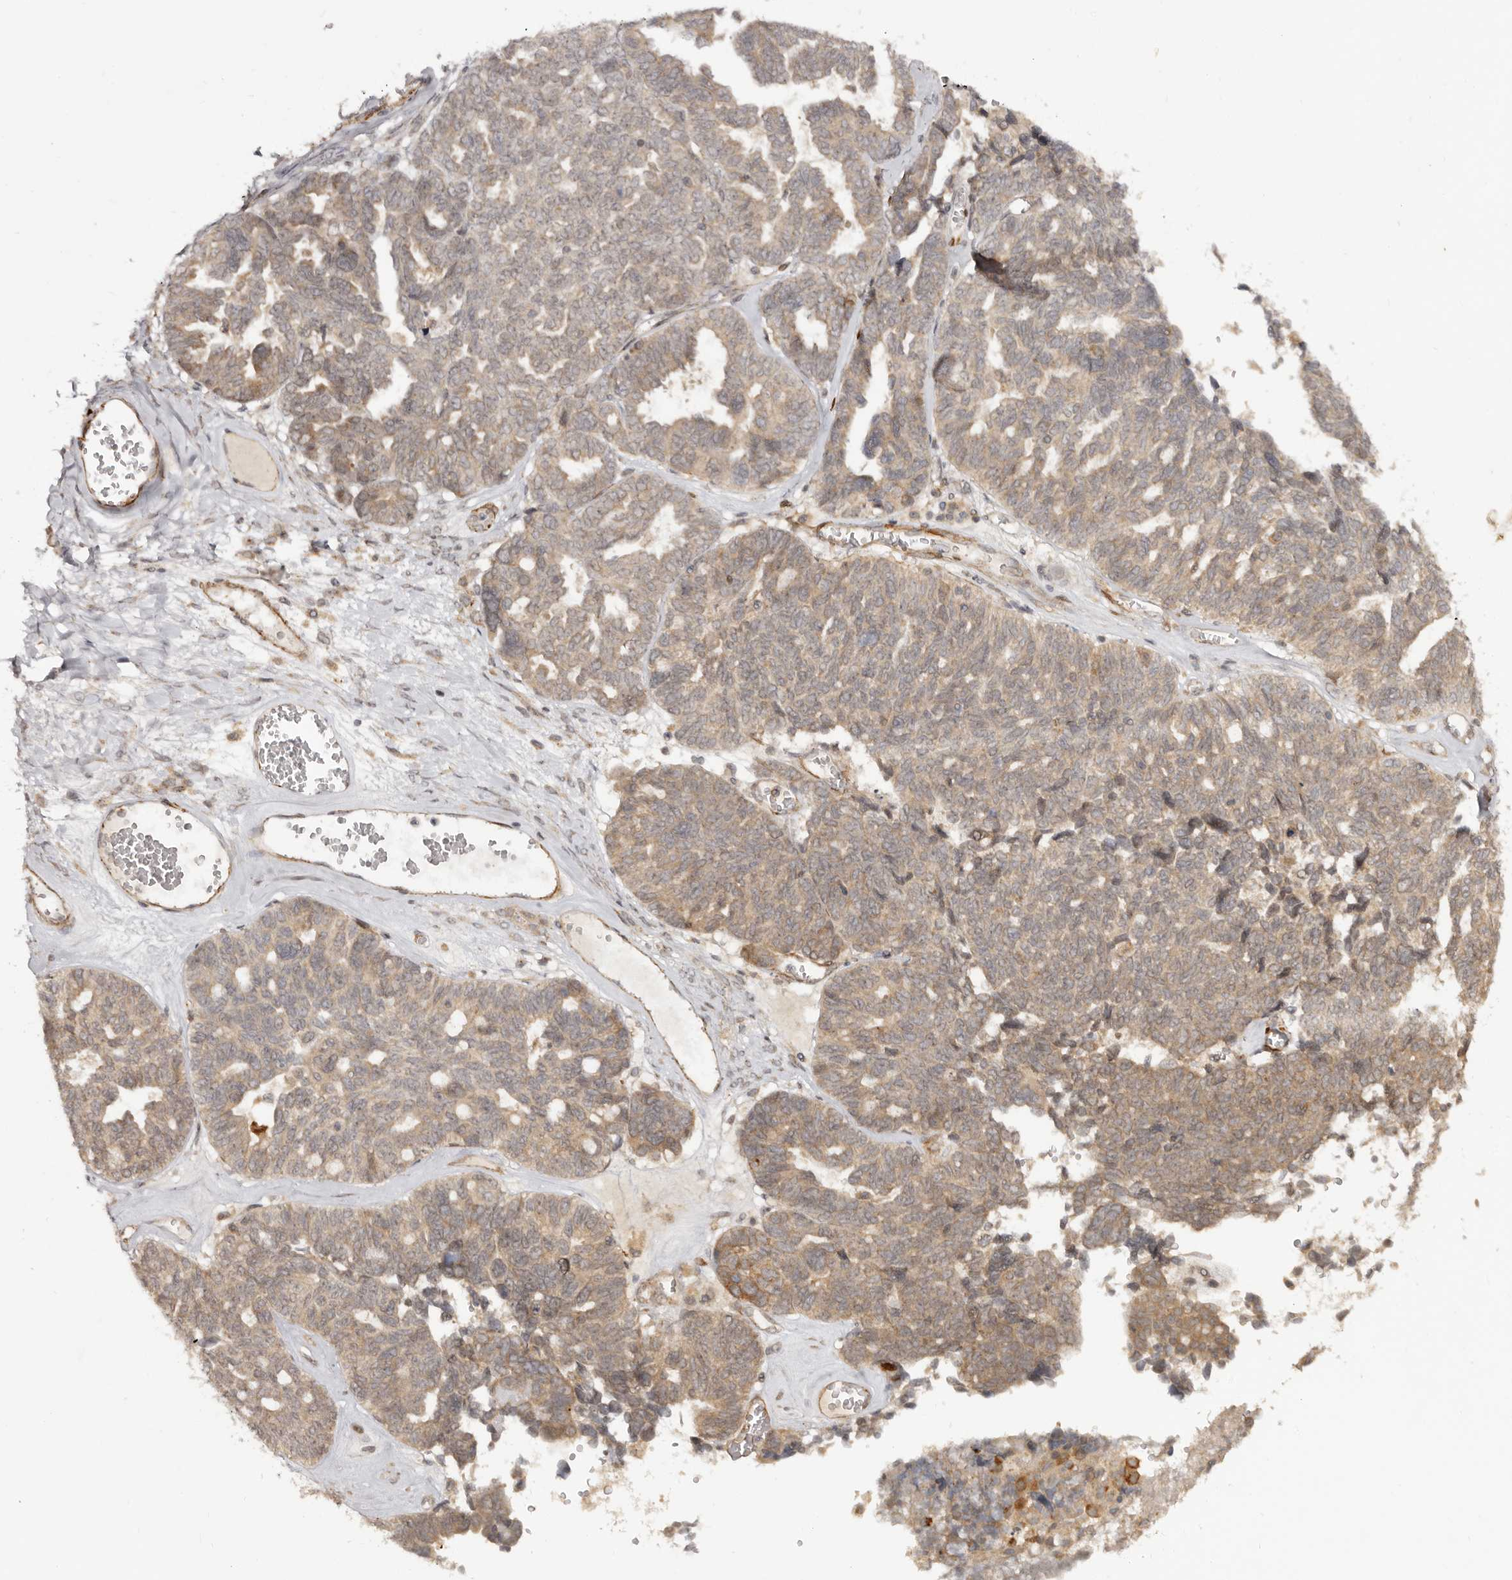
{"staining": {"intensity": "moderate", "quantity": ">75%", "location": "cytoplasmic/membranous"}, "tissue": "ovarian cancer", "cell_type": "Tumor cells", "image_type": "cancer", "snomed": [{"axis": "morphology", "description": "Cystadenocarcinoma, serous, NOS"}, {"axis": "topography", "description": "Ovary"}], "caption": "Protein expression analysis of ovarian cancer shows moderate cytoplasmic/membranous expression in about >75% of tumor cells. The protein is stained brown, and the nuclei are stained in blue (DAB (3,3'-diaminobenzidine) IHC with brightfield microscopy, high magnification).", "gene": "MICAL2", "patient": {"sex": "female", "age": 79}}